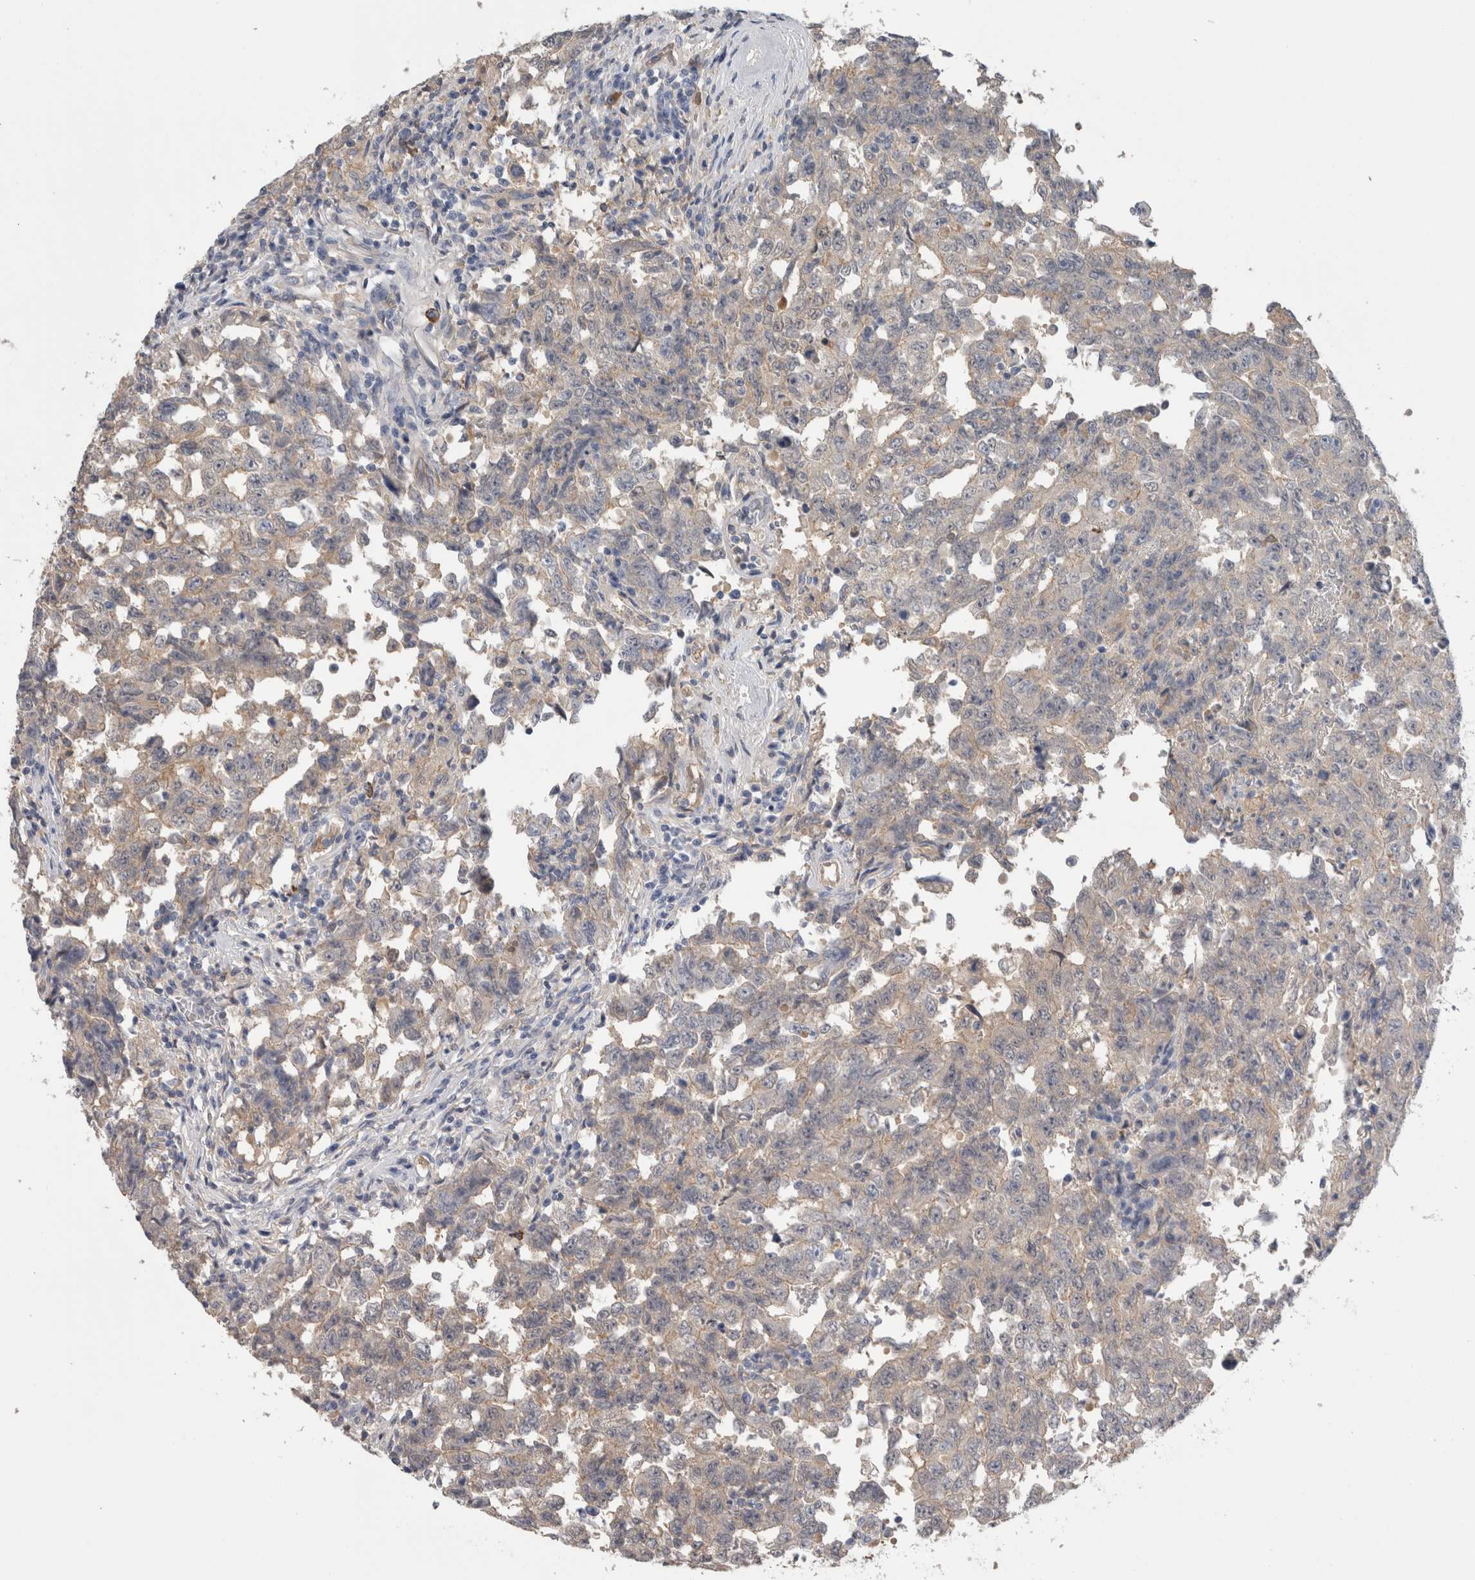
{"staining": {"intensity": "negative", "quantity": "none", "location": "none"}, "tissue": "testis cancer", "cell_type": "Tumor cells", "image_type": "cancer", "snomed": [{"axis": "morphology", "description": "Carcinoma, Embryonal, NOS"}, {"axis": "topography", "description": "Testis"}], "caption": "Immunohistochemistry (IHC) of human testis cancer (embryonal carcinoma) reveals no expression in tumor cells.", "gene": "SCRN1", "patient": {"sex": "male", "age": 26}}